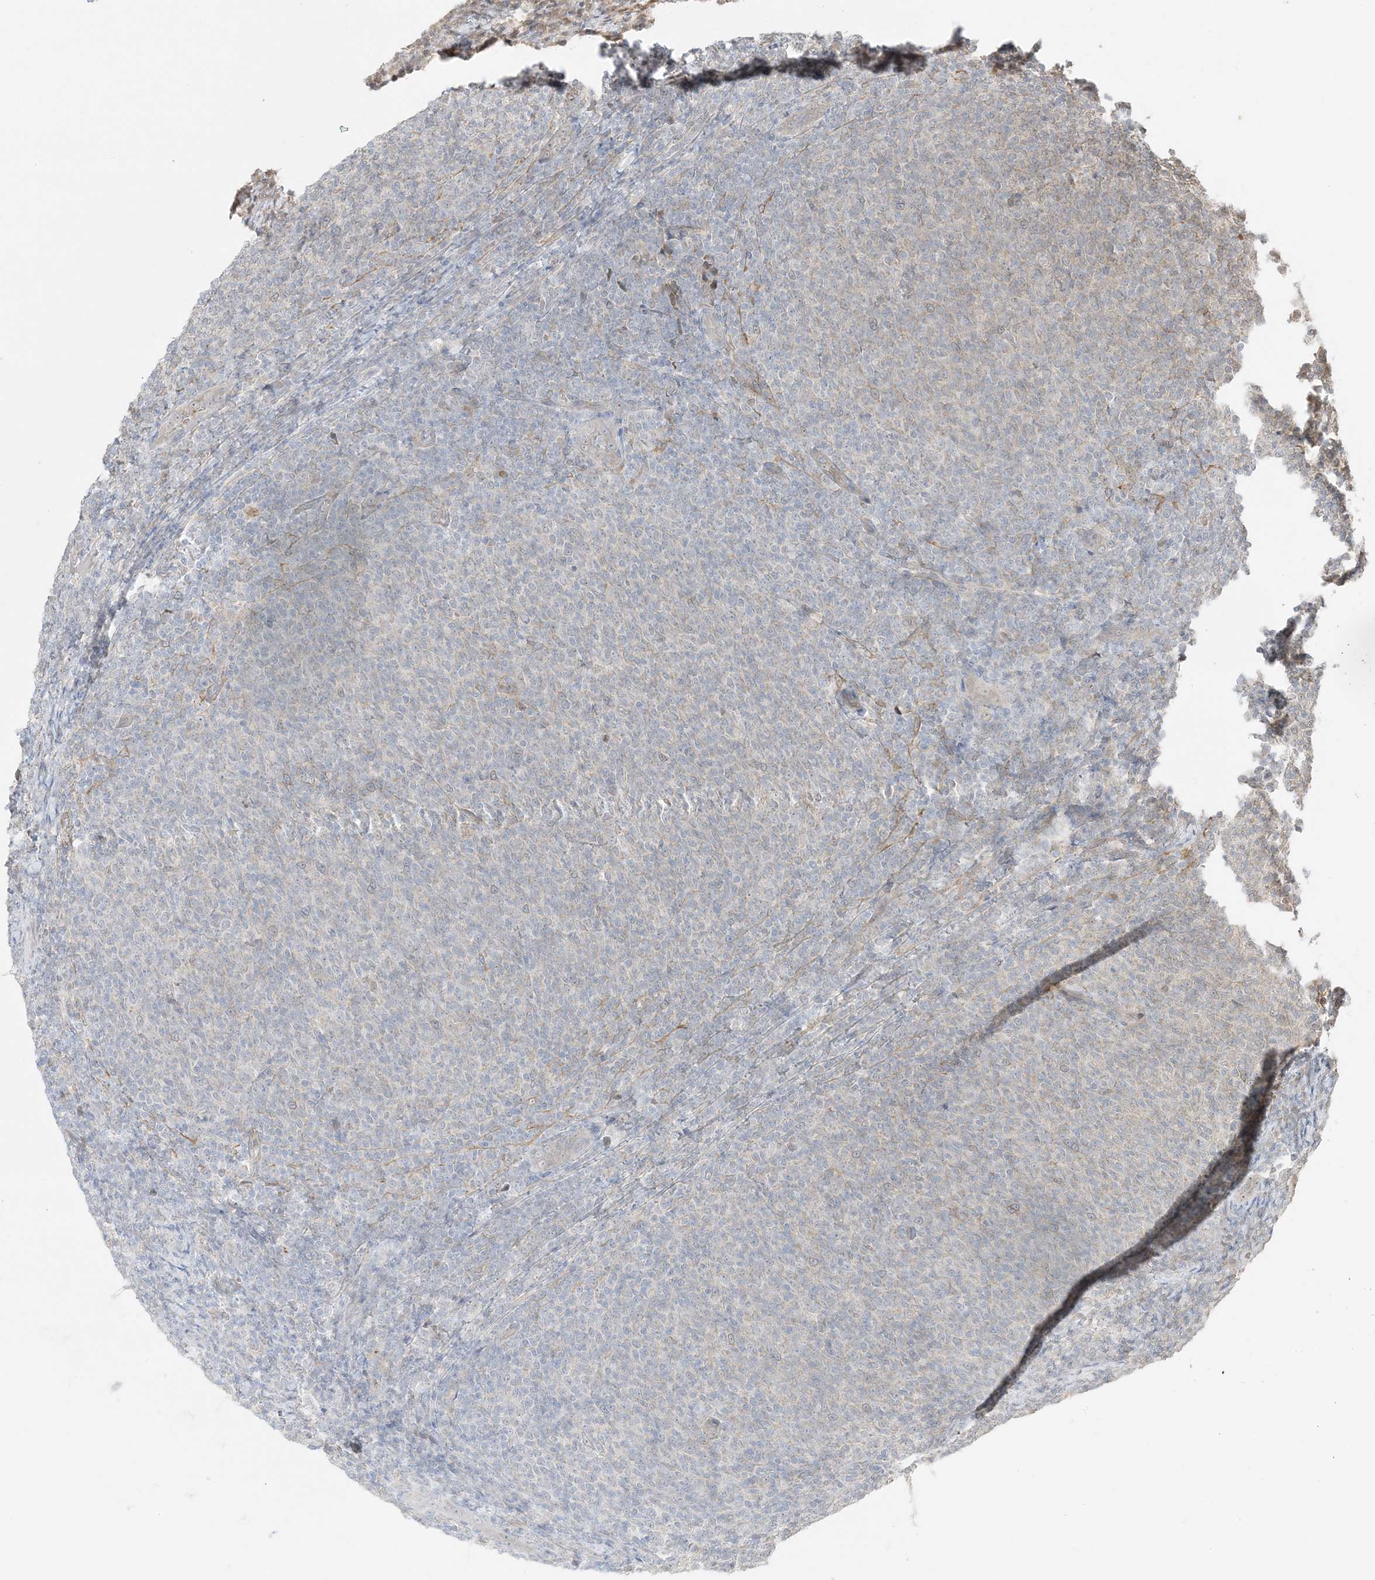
{"staining": {"intensity": "negative", "quantity": "none", "location": "none"}, "tissue": "lymphoma", "cell_type": "Tumor cells", "image_type": "cancer", "snomed": [{"axis": "morphology", "description": "Malignant lymphoma, non-Hodgkin's type, Low grade"}, {"axis": "topography", "description": "Lymph node"}], "caption": "This is an immunohistochemistry (IHC) photomicrograph of lymphoma. There is no staining in tumor cells.", "gene": "ZBTB41", "patient": {"sex": "male", "age": 66}}